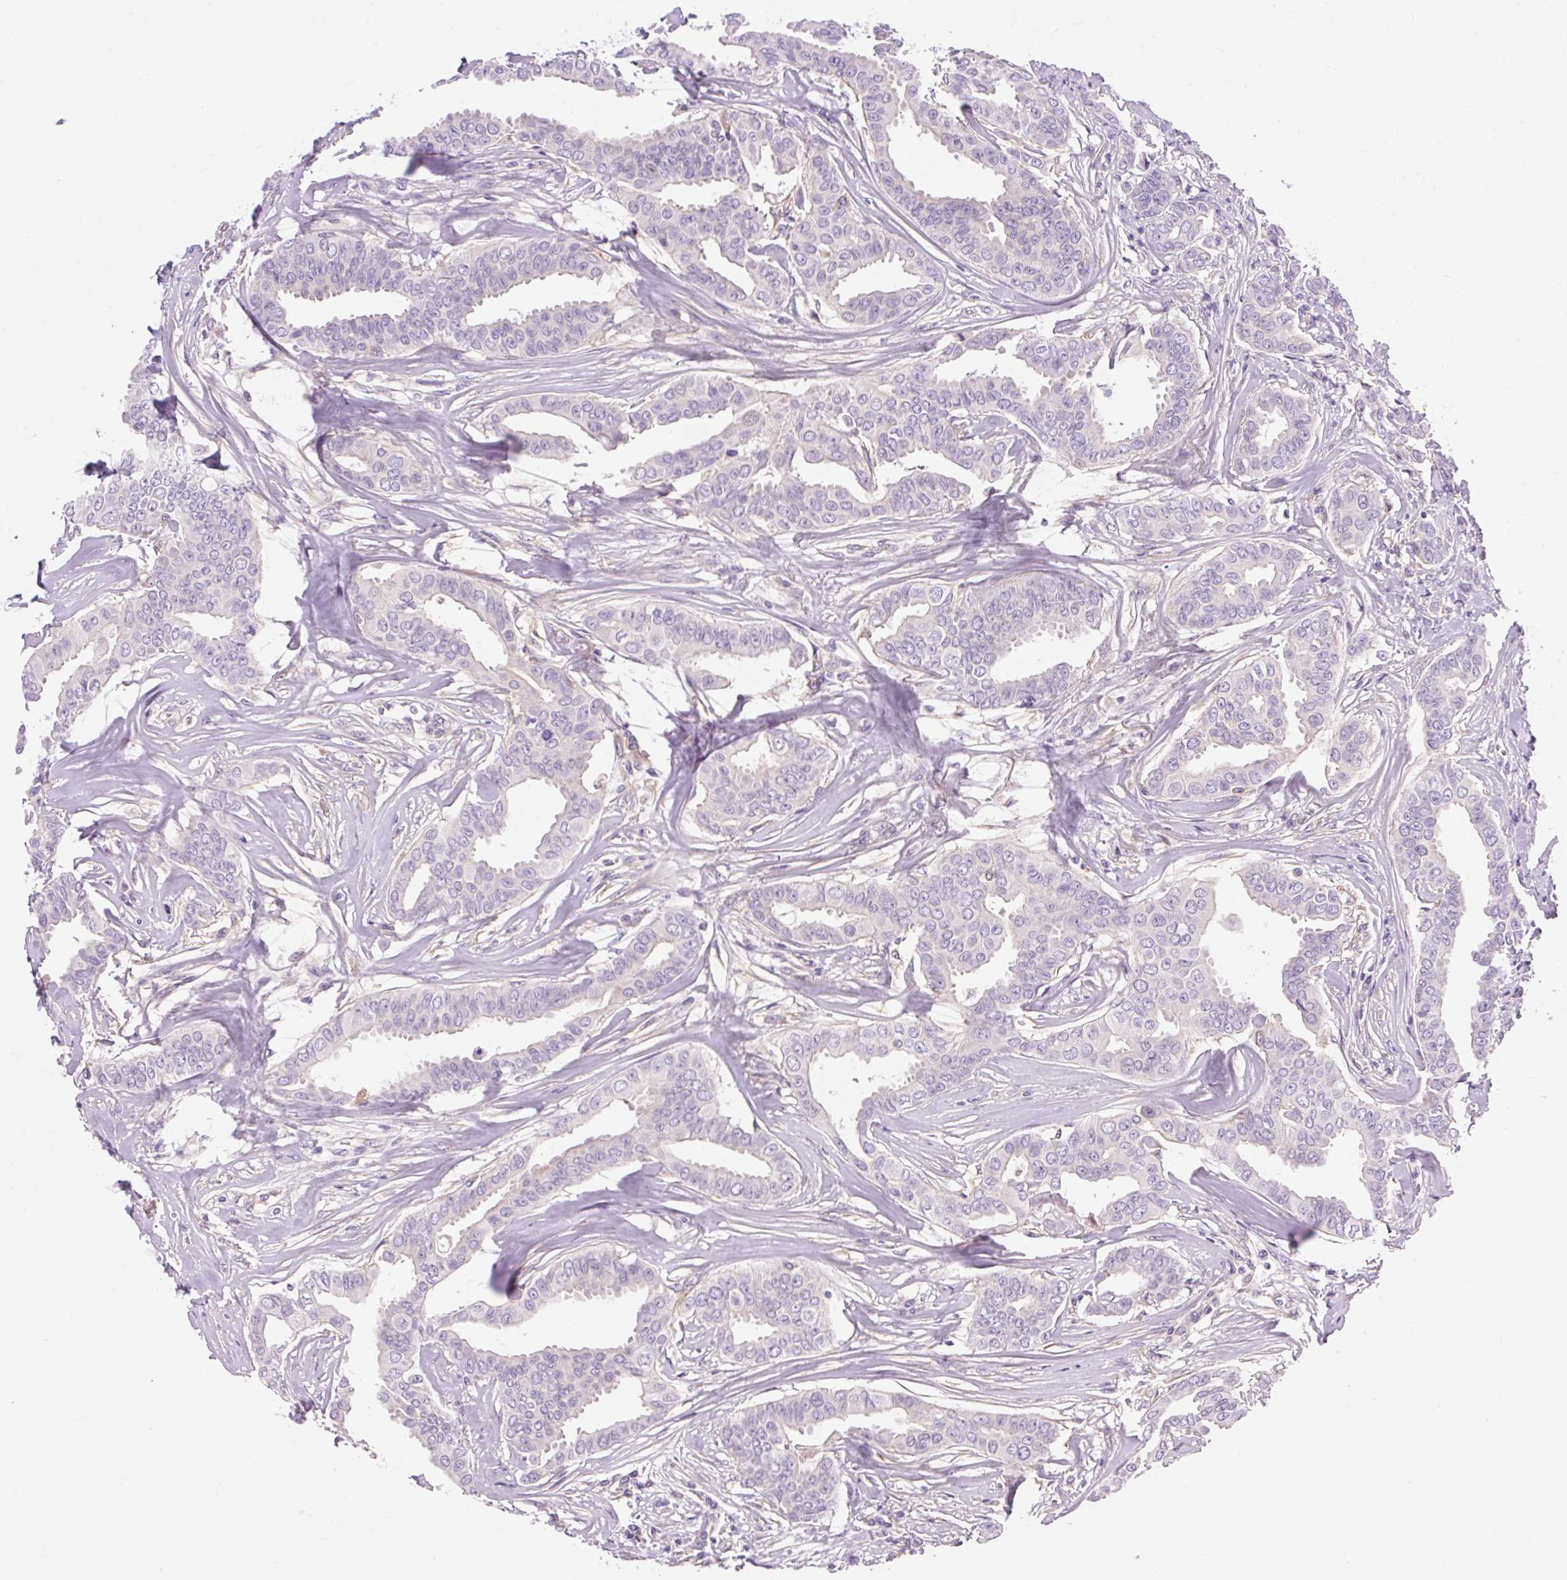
{"staining": {"intensity": "negative", "quantity": "none", "location": "none"}, "tissue": "breast cancer", "cell_type": "Tumor cells", "image_type": "cancer", "snomed": [{"axis": "morphology", "description": "Duct carcinoma"}, {"axis": "topography", "description": "Breast"}], "caption": "Immunohistochemical staining of human infiltrating ductal carcinoma (breast) demonstrates no significant positivity in tumor cells. Brightfield microscopy of immunohistochemistry (IHC) stained with DAB (brown) and hematoxylin (blue), captured at high magnification.", "gene": "TM6SF1", "patient": {"sex": "female", "age": 45}}